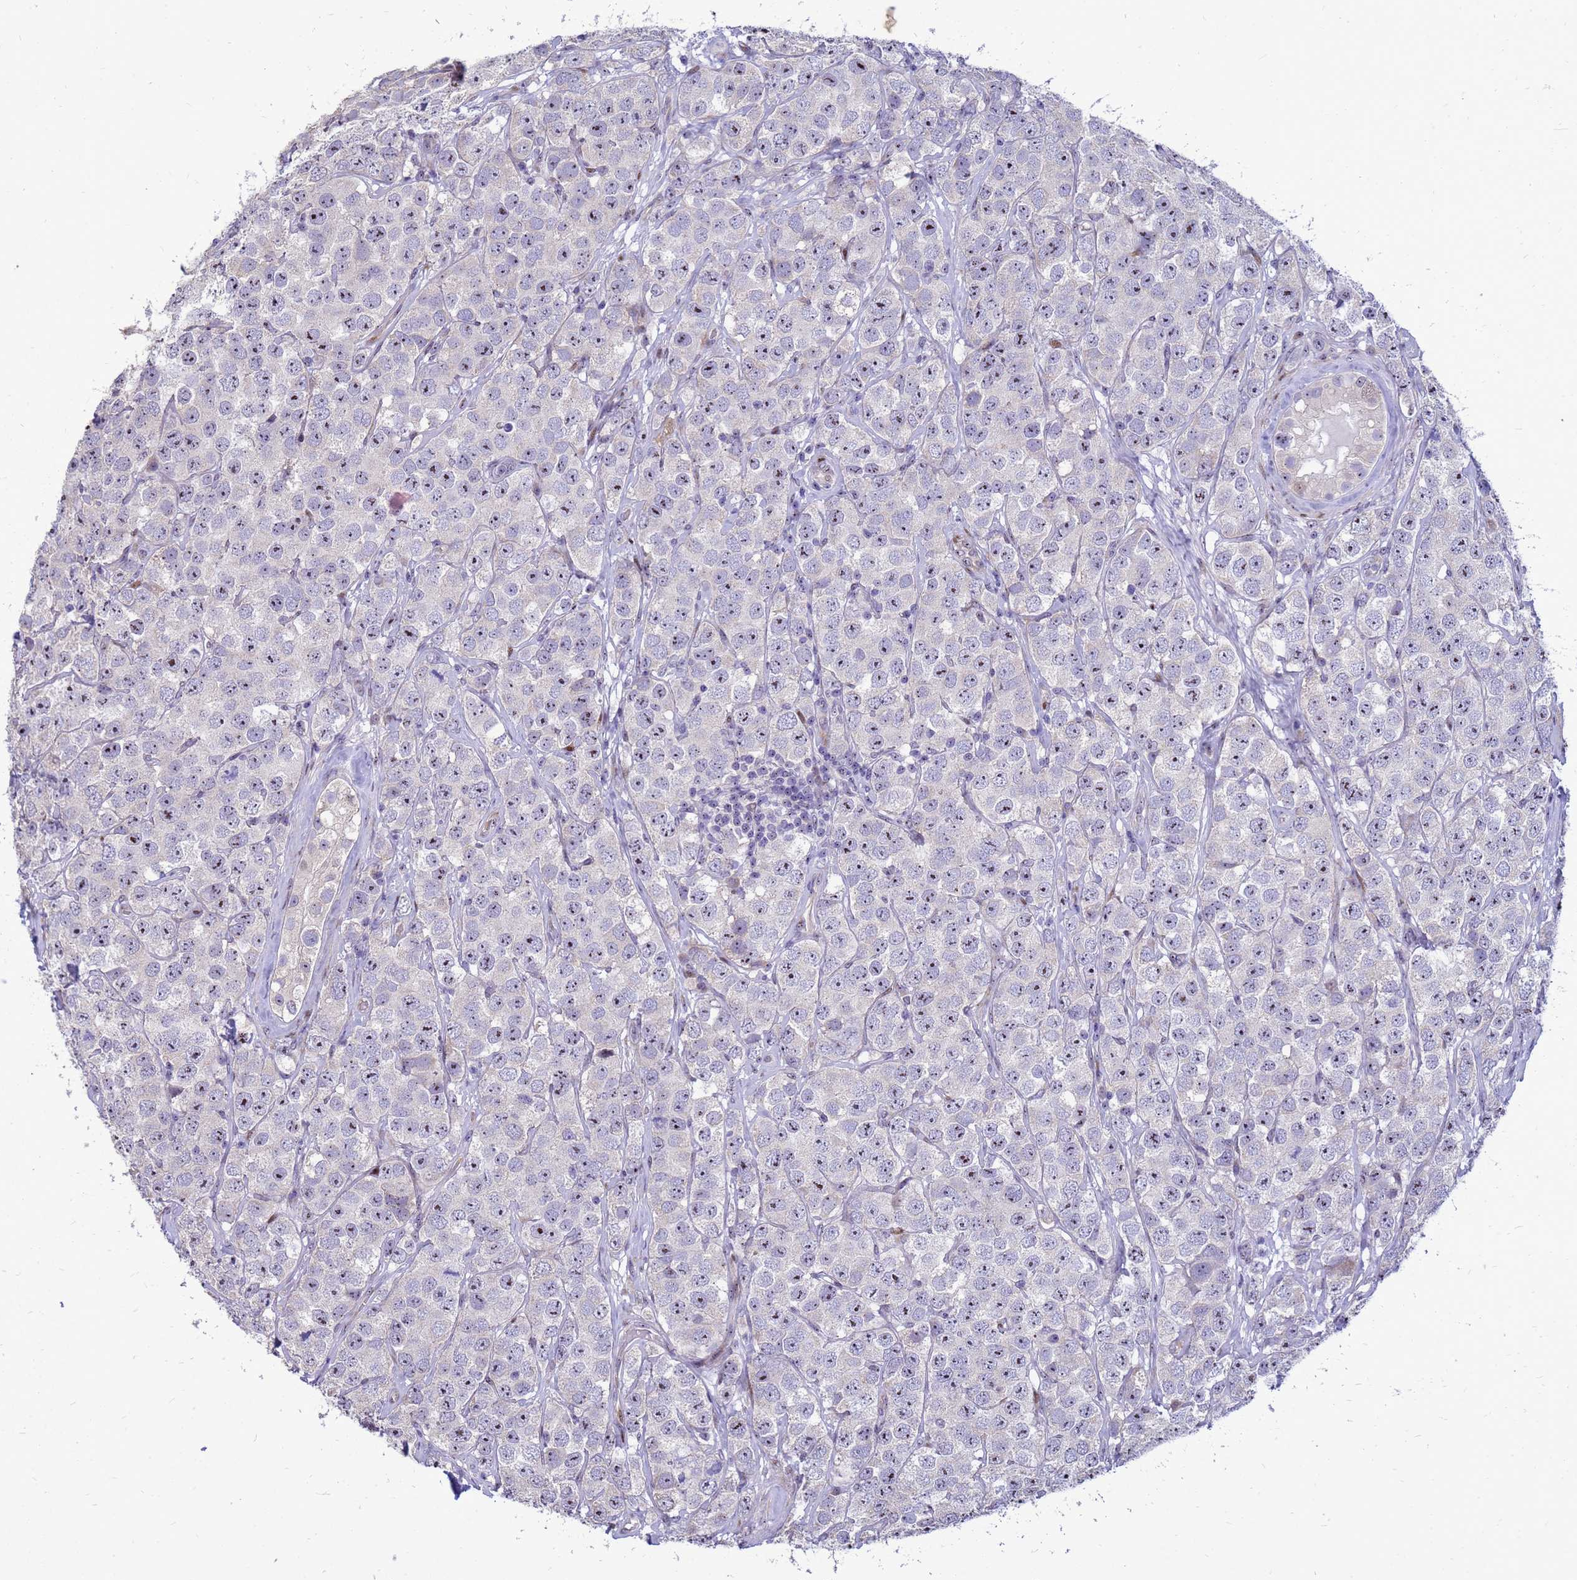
{"staining": {"intensity": "moderate", "quantity": "<25%", "location": "nuclear"}, "tissue": "testis cancer", "cell_type": "Tumor cells", "image_type": "cancer", "snomed": [{"axis": "morphology", "description": "Seminoma, NOS"}, {"axis": "topography", "description": "Testis"}], "caption": "Human testis cancer stained with a protein marker demonstrates moderate staining in tumor cells.", "gene": "RSPO1", "patient": {"sex": "male", "age": 28}}